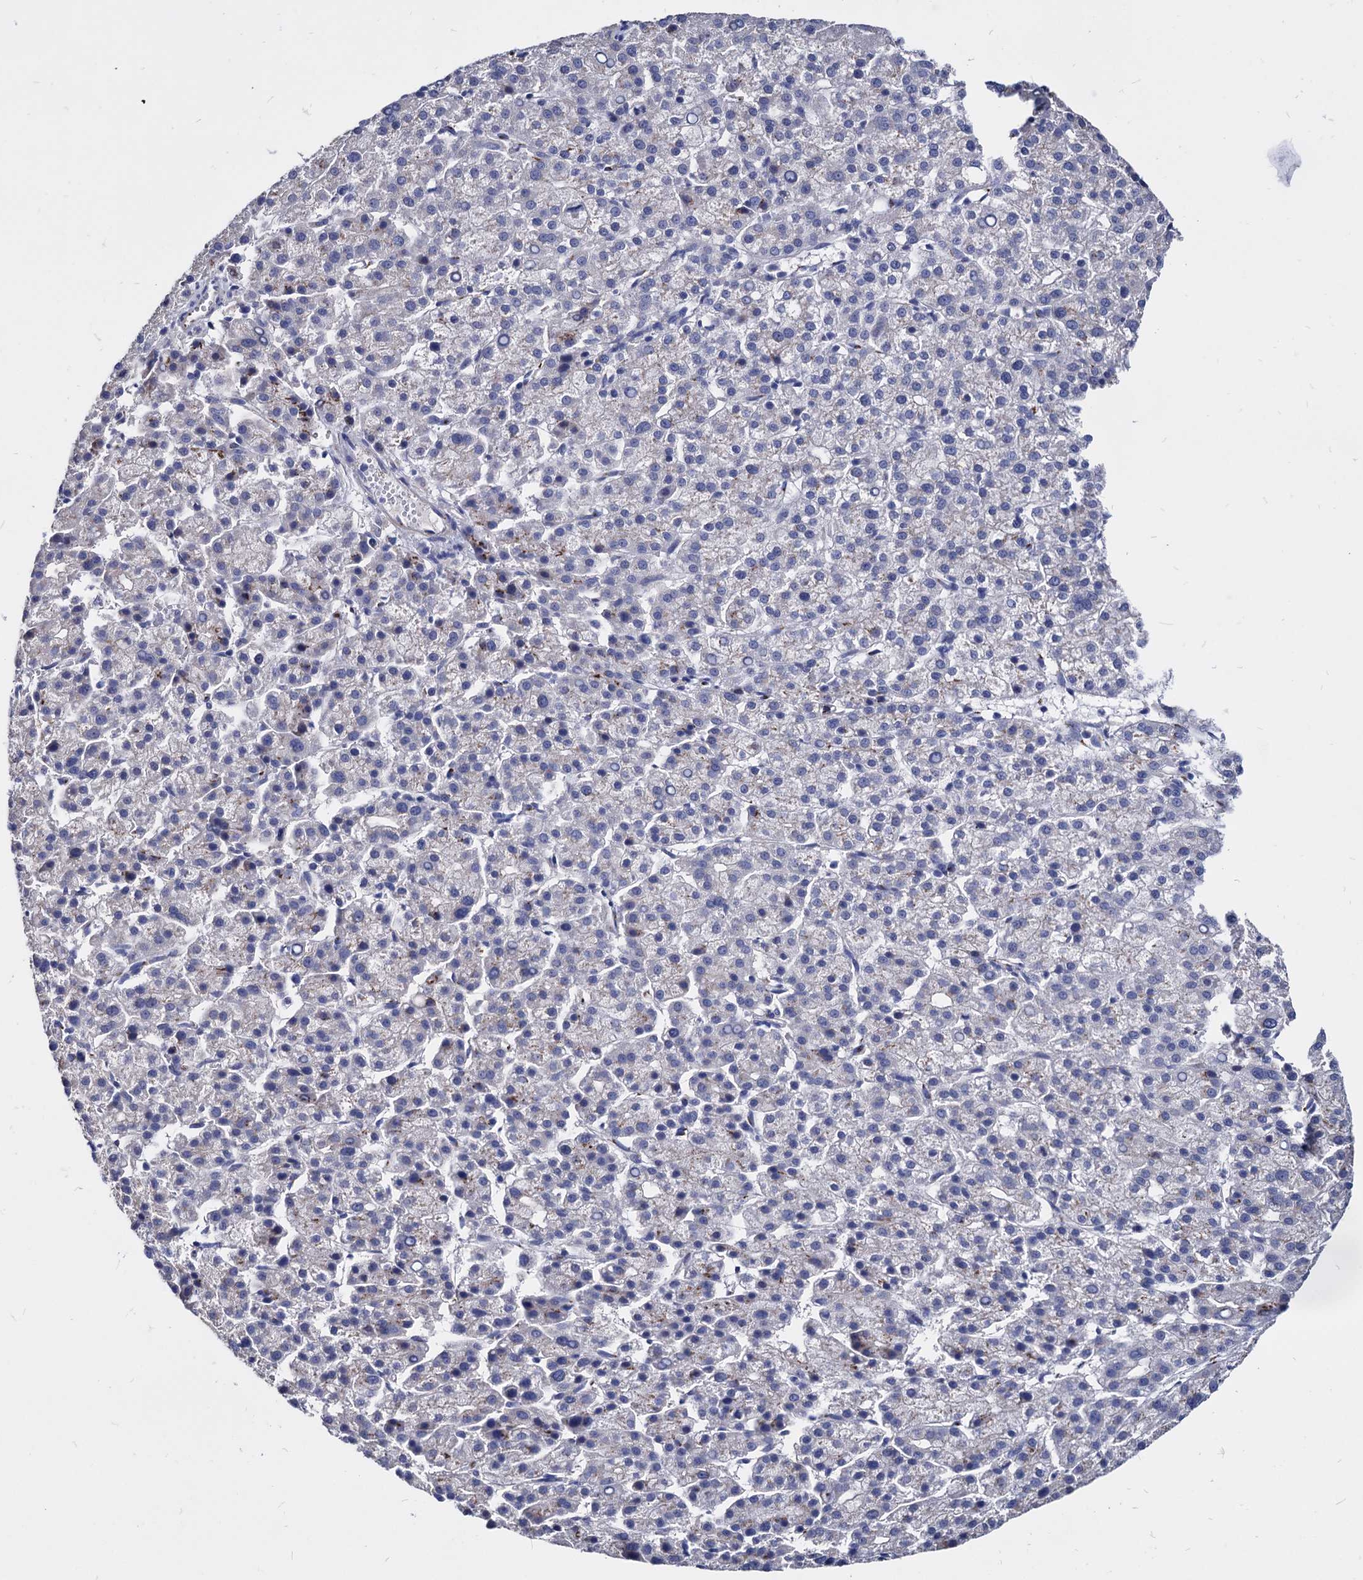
{"staining": {"intensity": "weak", "quantity": "<25%", "location": "cytoplasmic/membranous"}, "tissue": "liver cancer", "cell_type": "Tumor cells", "image_type": "cancer", "snomed": [{"axis": "morphology", "description": "Carcinoma, Hepatocellular, NOS"}, {"axis": "topography", "description": "Liver"}], "caption": "Tumor cells are negative for brown protein staining in liver cancer.", "gene": "ESD", "patient": {"sex": "female", "age": 58}}